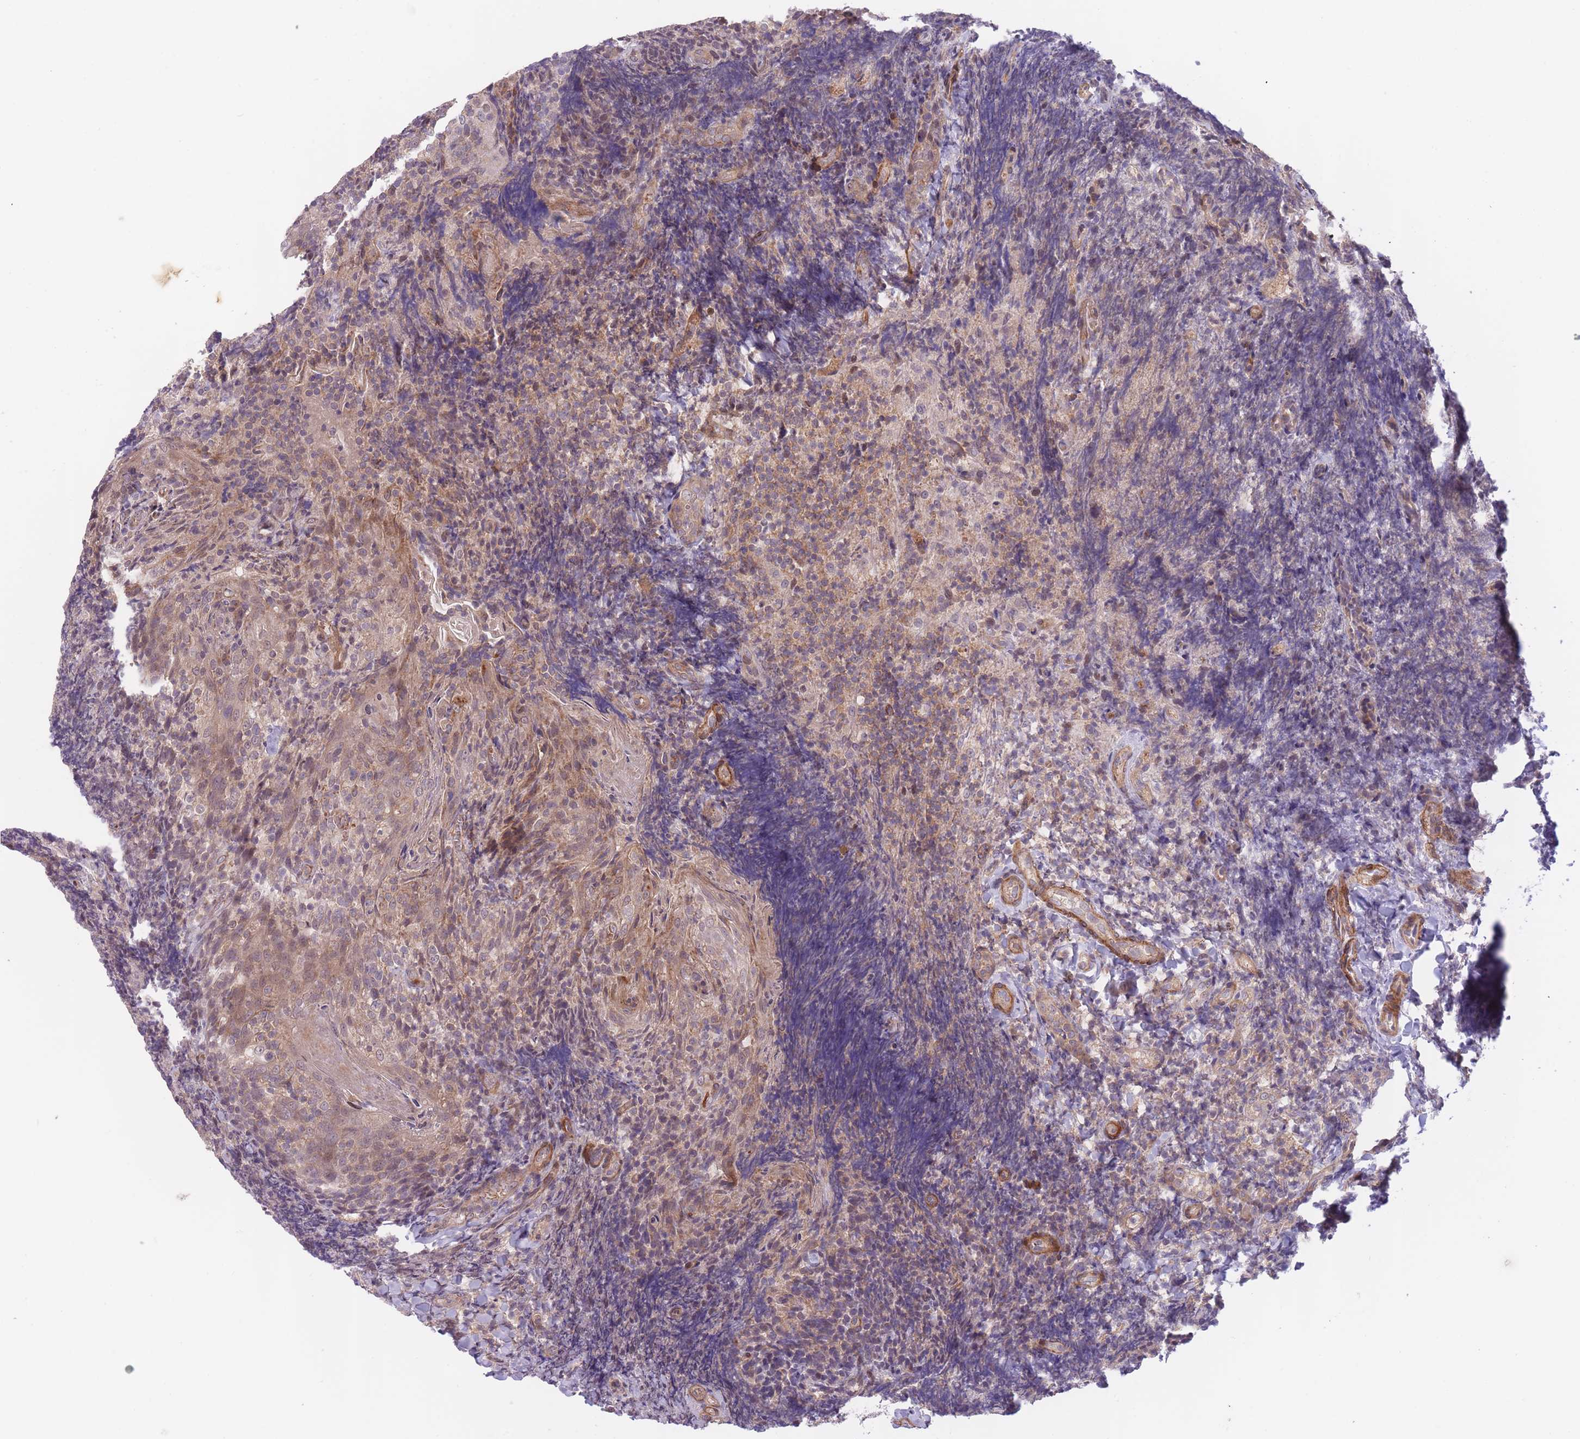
{"staining": {"intensity": "negative", "quantity": "none", "location": "none"}, "tissue": "tonsil", "cell_type": "Germinal center cells", "image_type": "normal", "snomed": [{"axis": "morphology", "description": "Normal tissue, NOS"}, {"axis": "topography", "description": "Tonsil"}], "caption": "Immunohistochemical staining of benign human tonsil displays no significant positivity in germinal center cells.", "gene": "FUT3", "patient": {"sex": "female", "age": 10}}